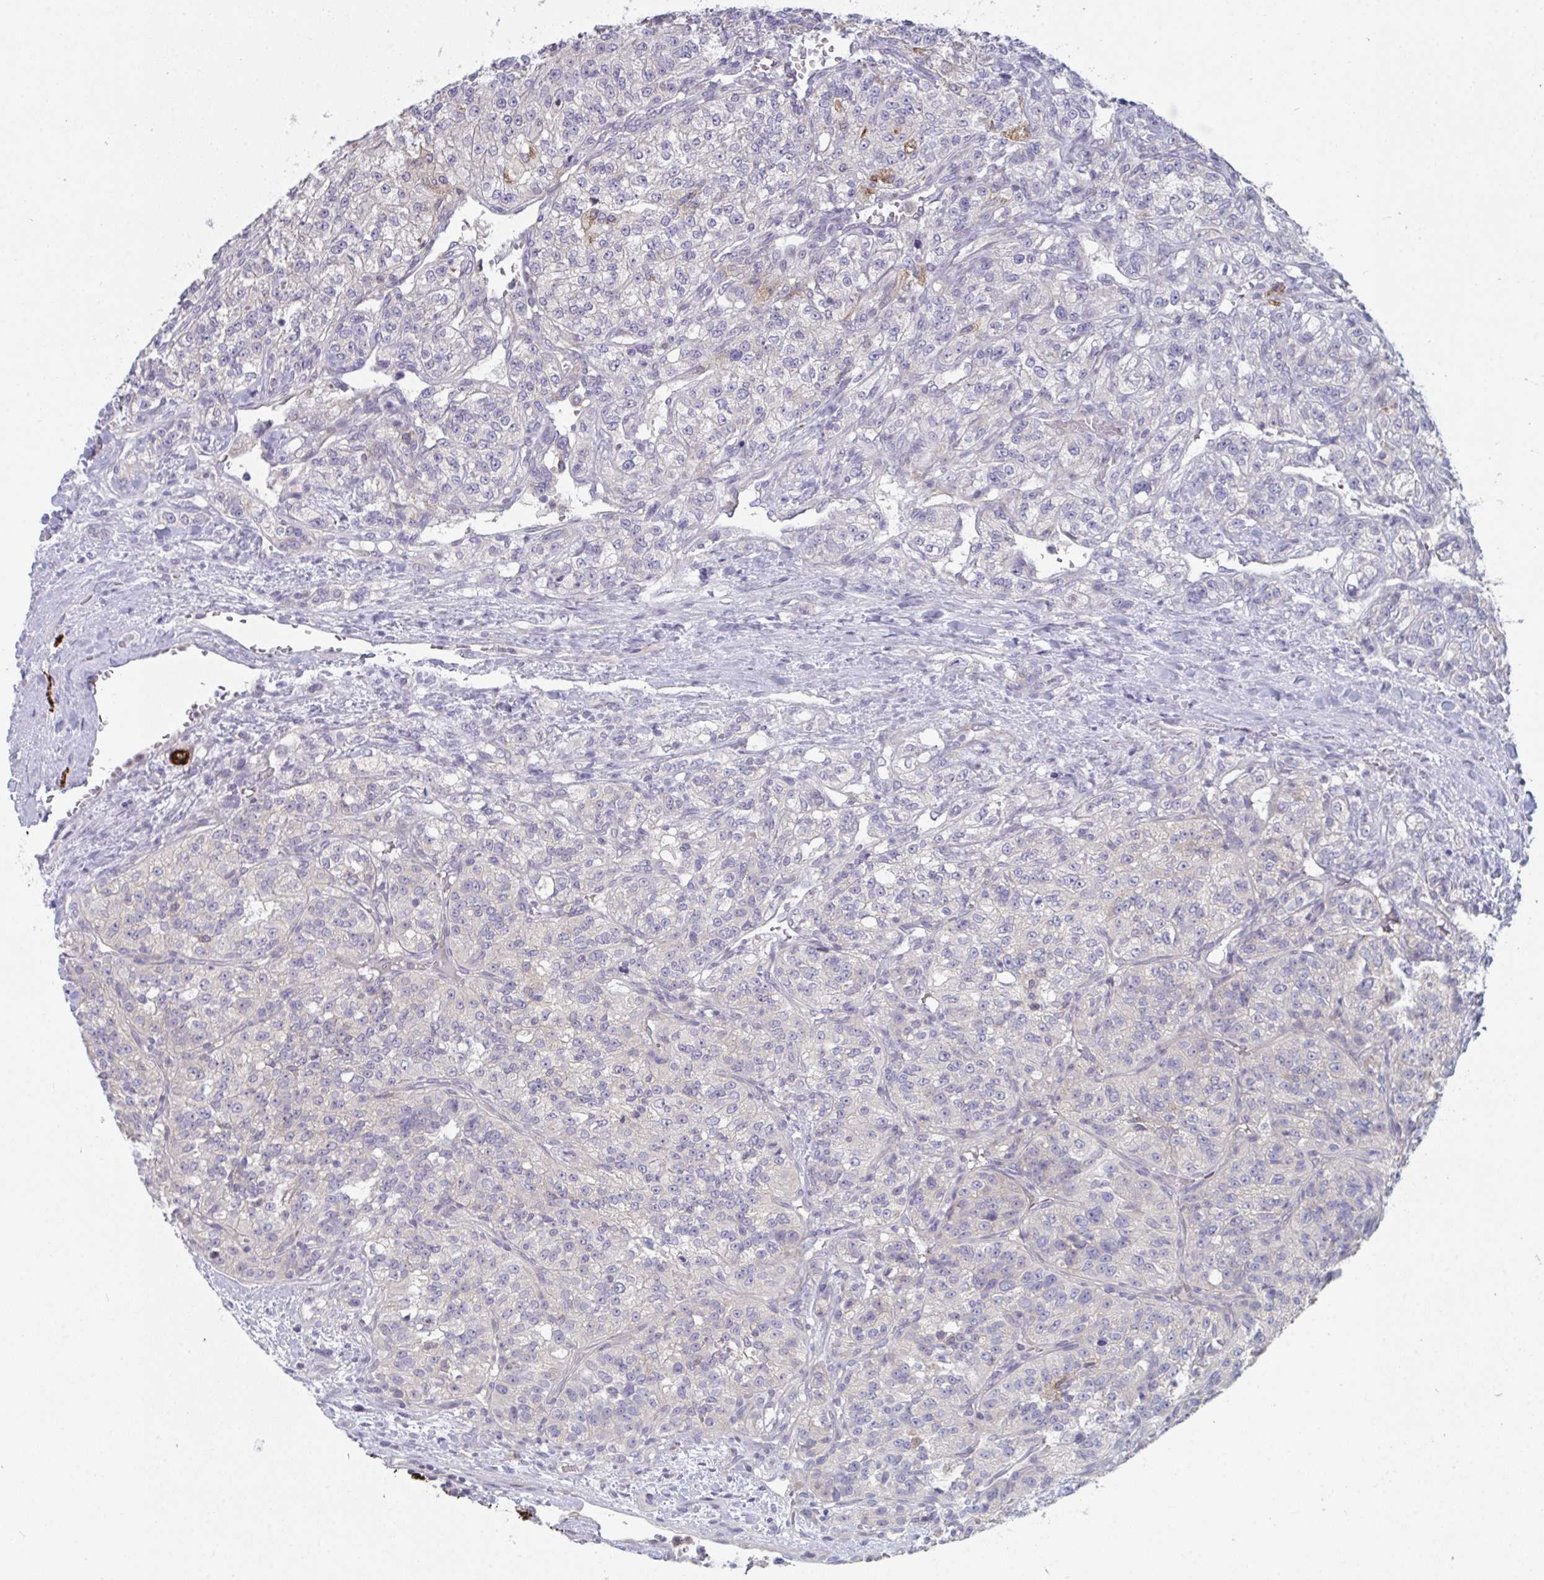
{"staining": {"intensity": "negative", "quantity": "none", "location": "none"}, "tissue": "renal cancer", "cell_type": "Tumor cells", "image_type": "cancer", "snomed": [{"axis": "morphology", "description": "Adenocarcinoma, NOS"}, {"axis": "topography", "description": "Kidney"}], "caption": "Immunohistochemistry (IHC) of human renal cancer exhibits no expression in tumor cells. (DAB (3,3'-diaminobenzidine) immunohistochemistry (IHC), high magnification).", "gene": "PTPRD", "patient": {"sex": "female", "age": 63}}